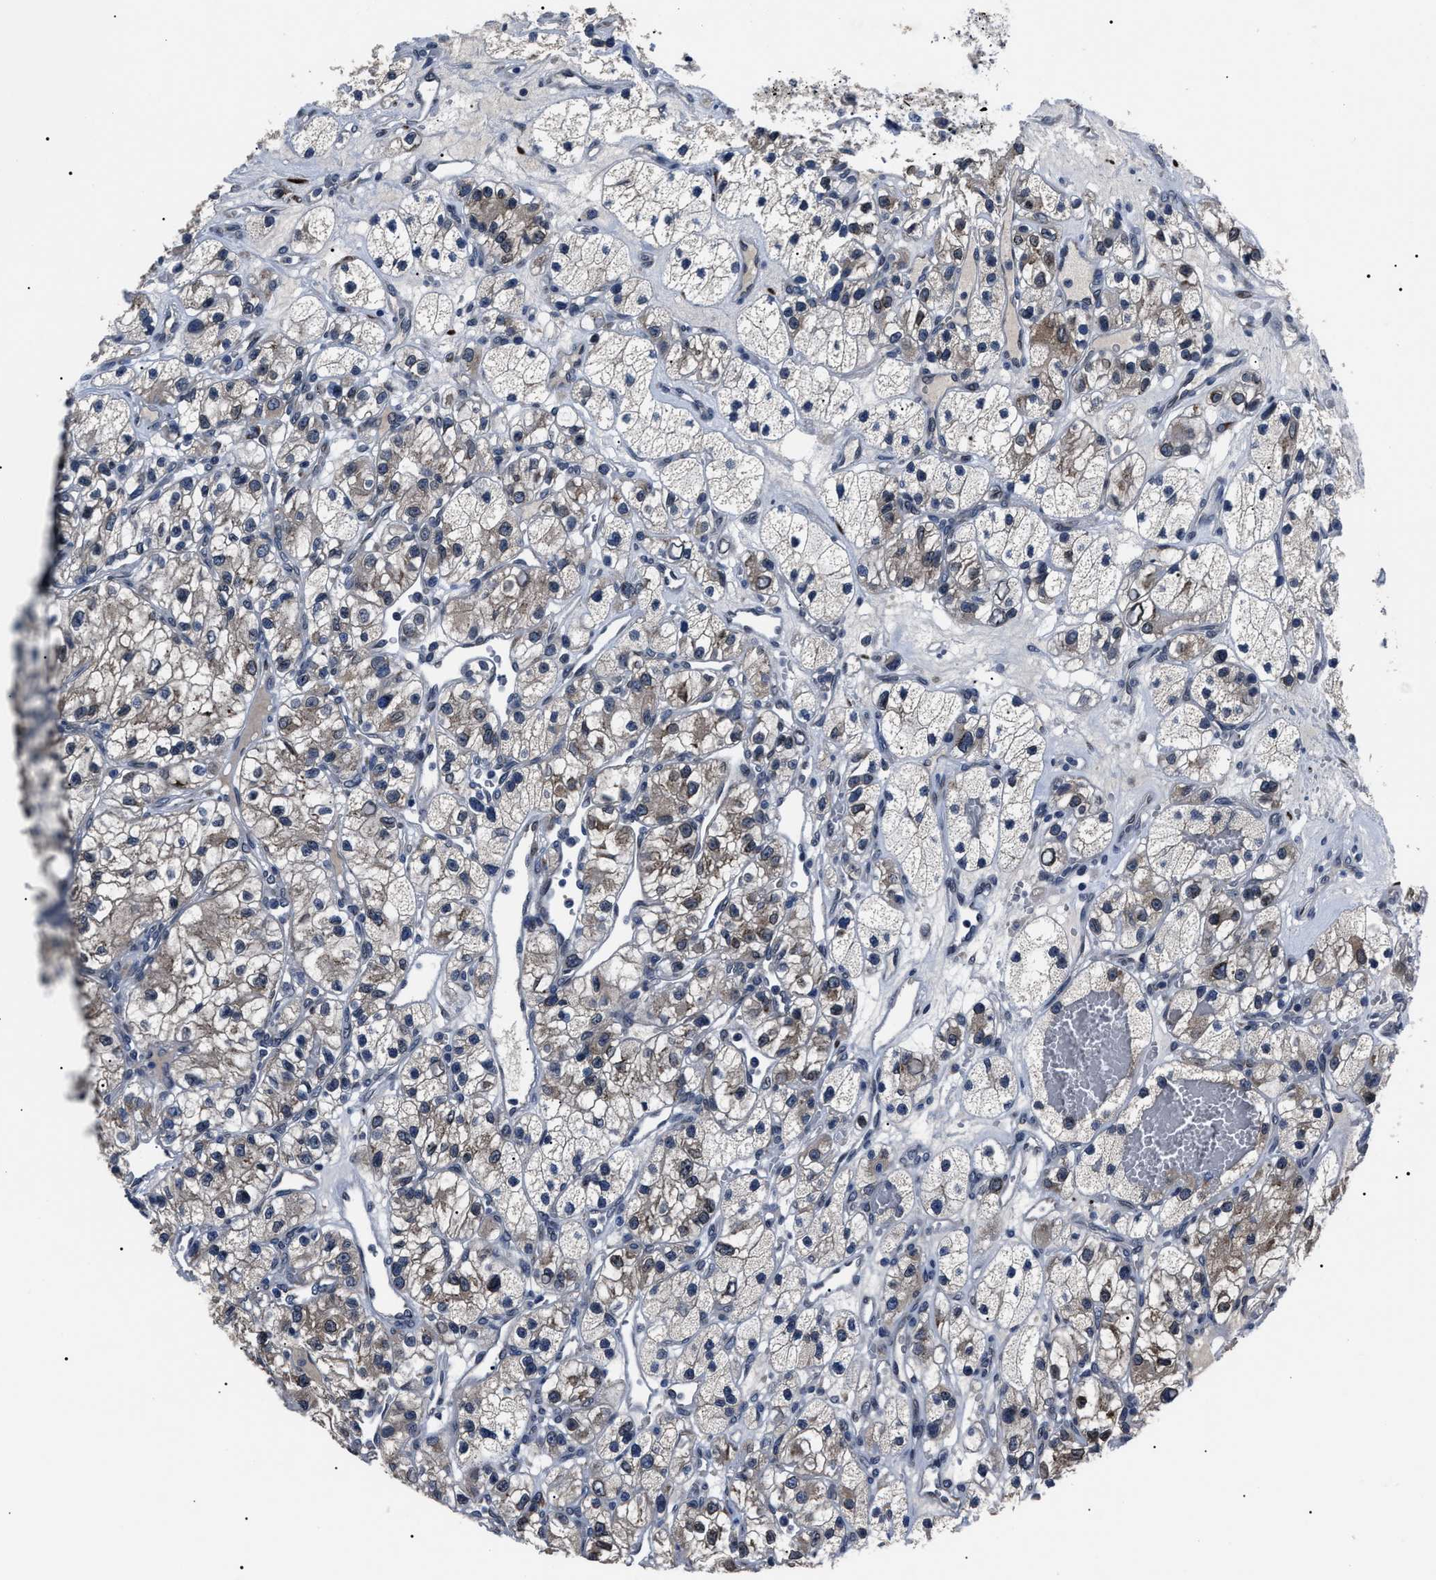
{"staining": {"intensity": "moderate", "quantity": "25%-75%", "location": "cytoplasmic/membranous"}, "tissue": "renal cancer", "cell_type": "Tumor cells", "image_type": "cancer", "snomed": [{"axis": "morphology", "description": "Adenocarcinoma, NOS"}, {"axis": "topography", "description": "Kidney"}], "caption": "Immunohistochemistry (DAB) staining of human renal adenocarcinoma demonstrates moderate cytoplasmic/membranous protein positivity in about 25%-75% of tumor cells. (DAB IHC with brightfield microscopy, high magnification).", "gene": "LRRC14", "patient": {"sex": "female", "age": 57}}